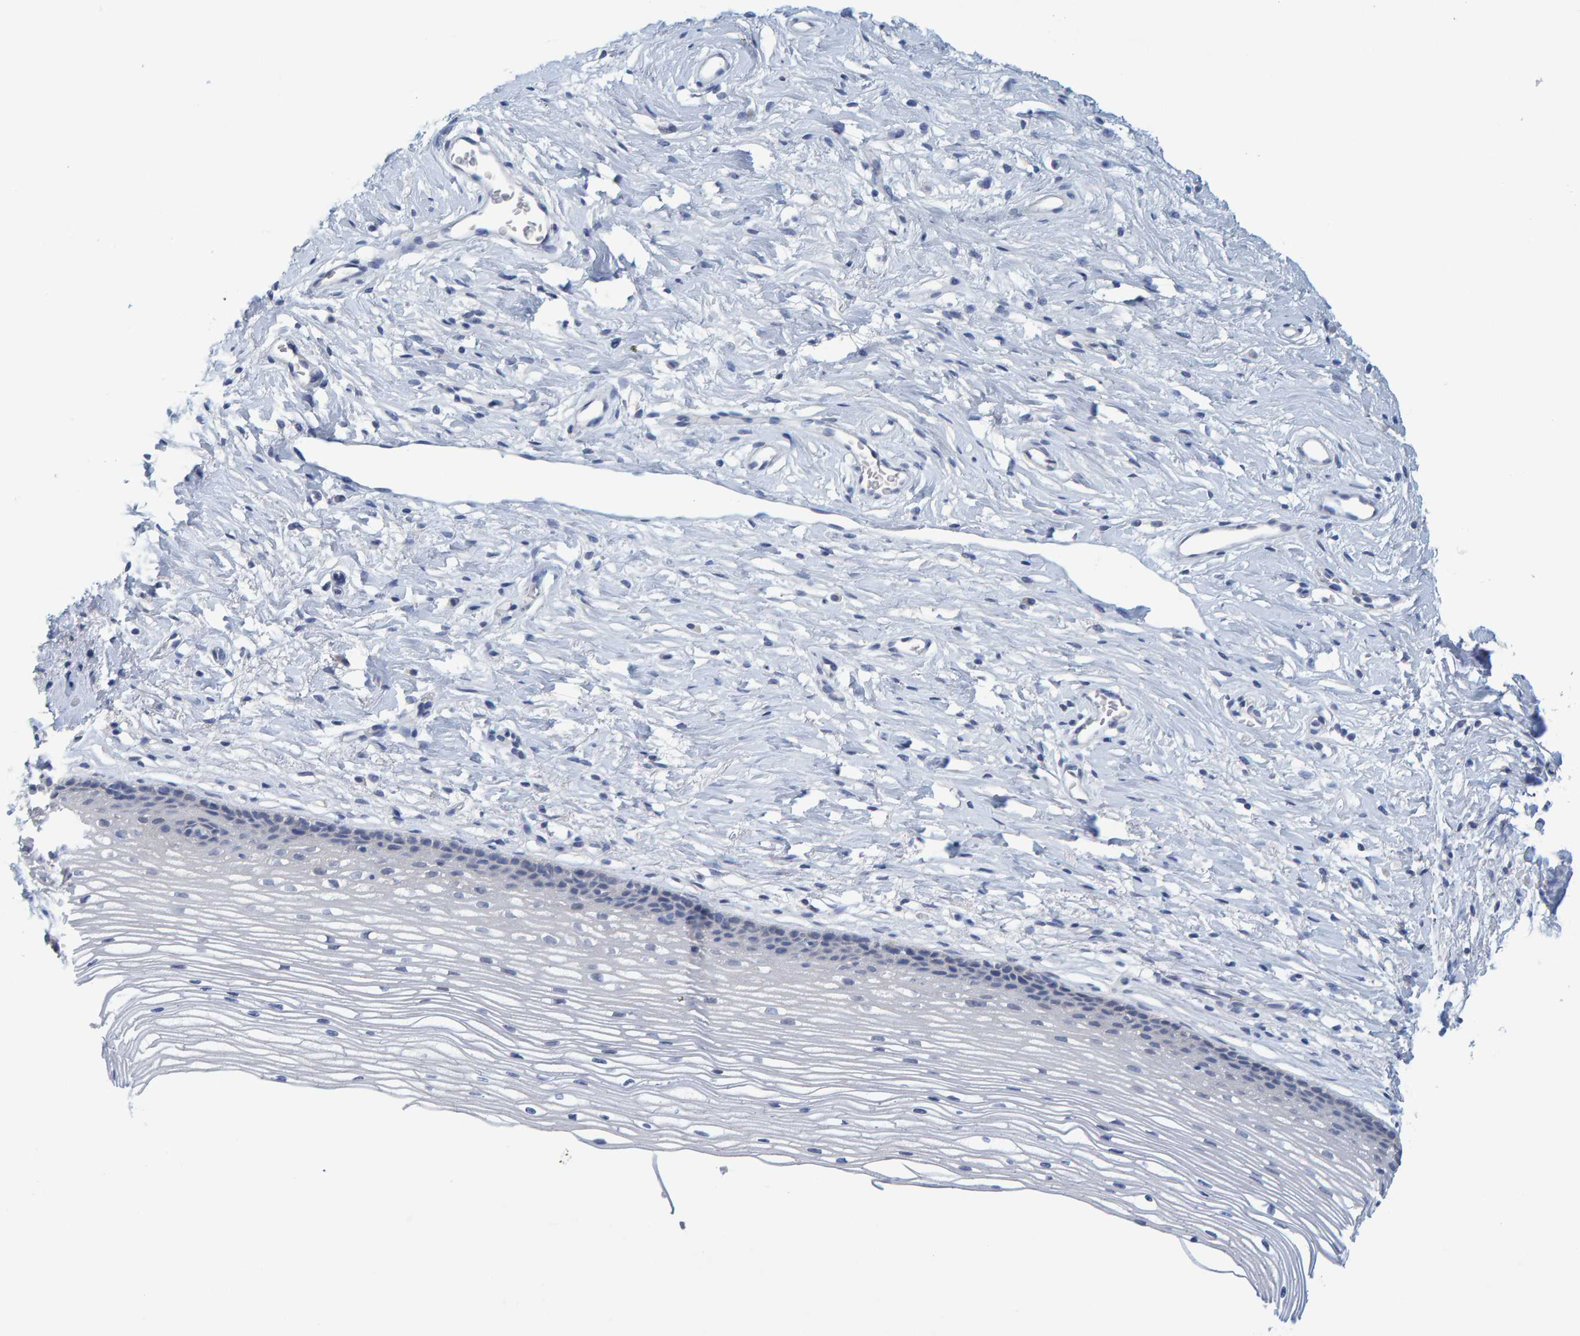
{"staining": {"intensity": "negative", "quantity": "none", "location": "none"}, "tissue": "cervix", "cell_type": "Glandular cells", "image_type": "normal", "snomed": [{"axis": "morphology", "description": "Normal tissue, NOS"}, {"axis": "topography", "description": "Cervix"}], "caption": "This is an IHC photomicrograph of benign cervix. There is no staining in glandular cells.", "gene": "ALAD", "patient": {"sex": "female", "age": 77}}